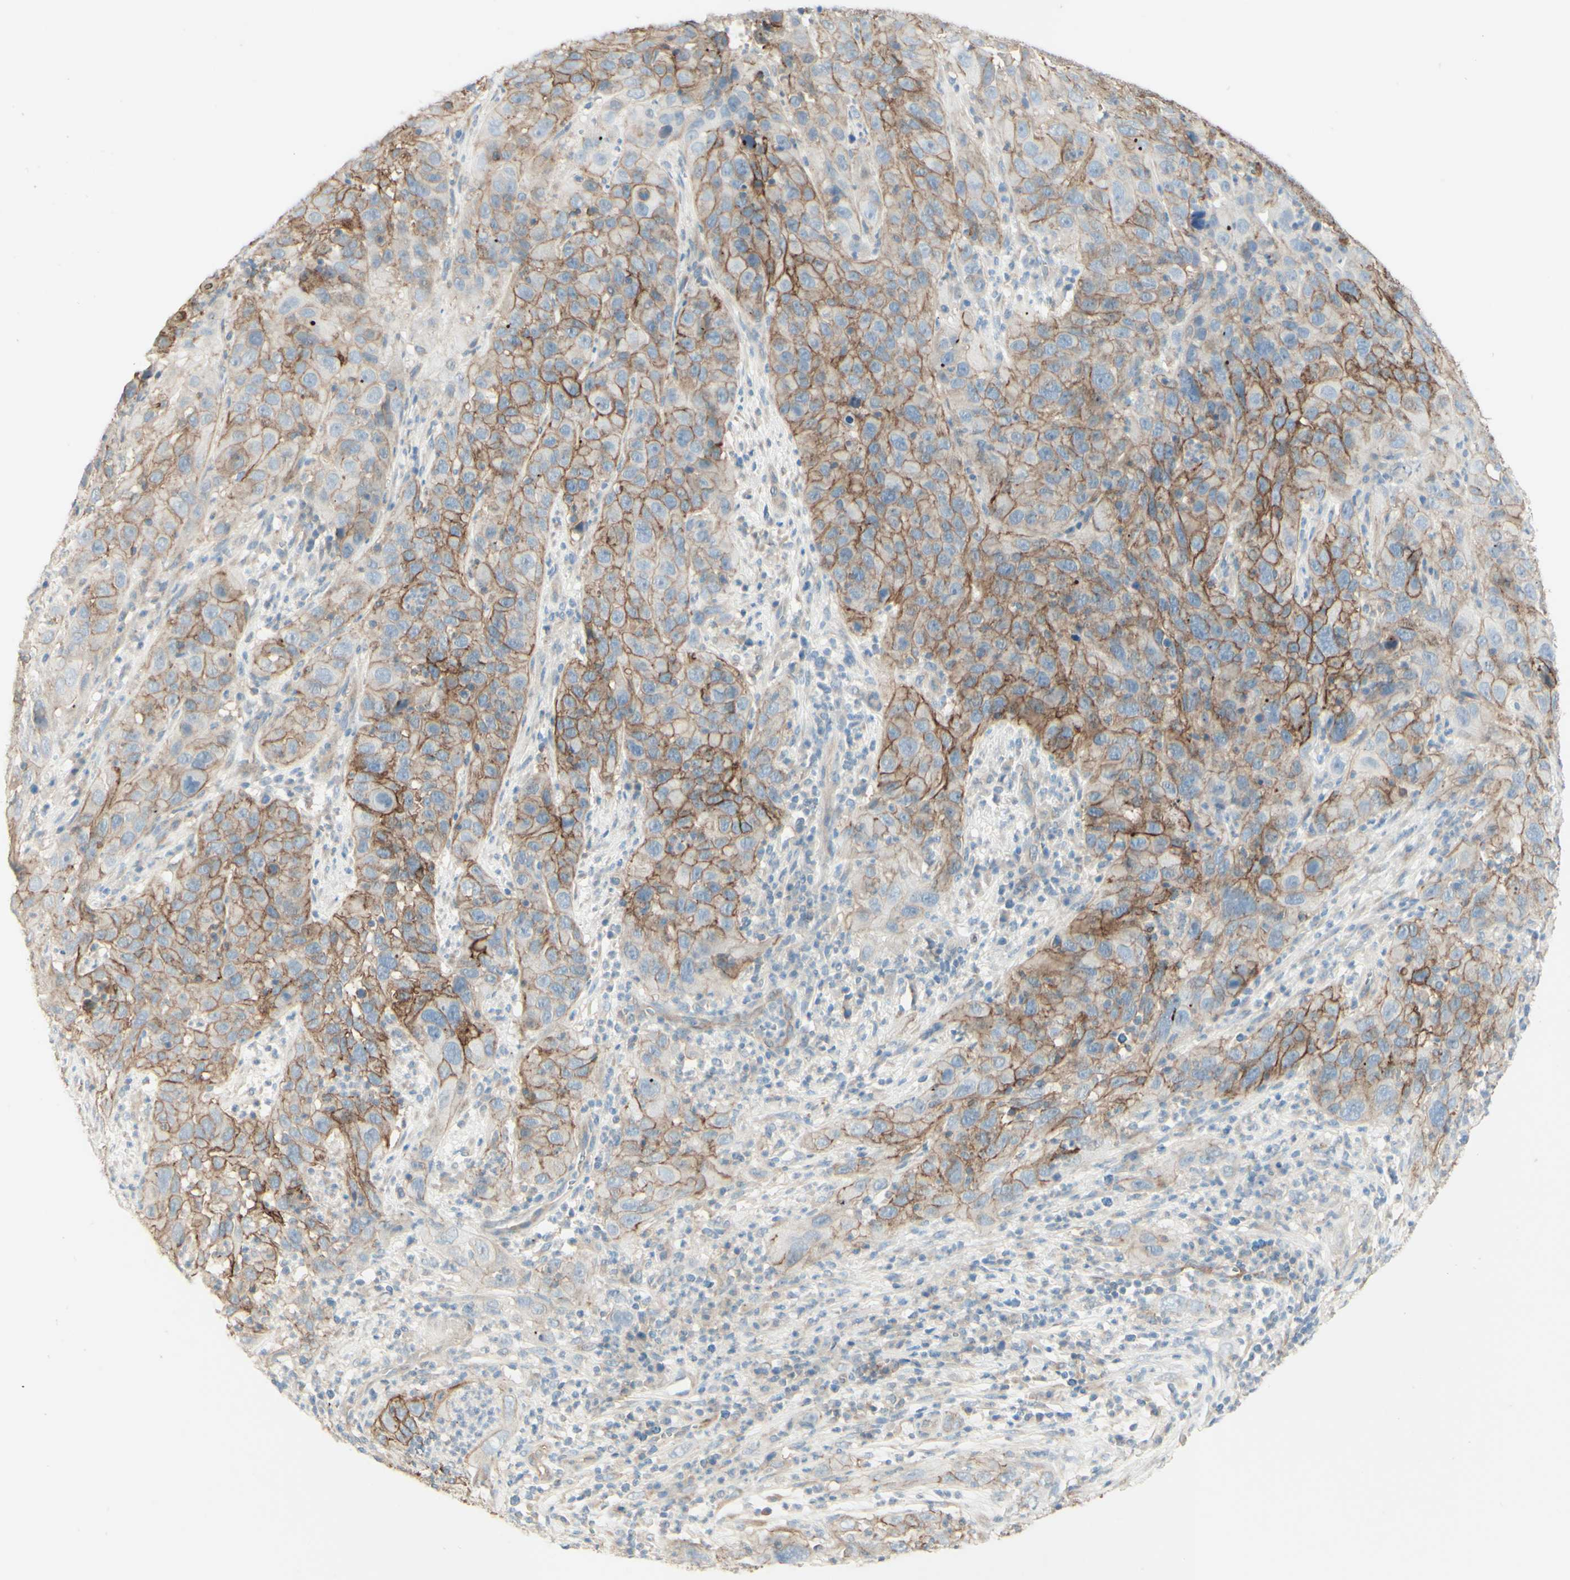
{"staining": {"intensity": "moderate", "quantity": ">75%", "location": "cytoplasmic/membranous"}, "tissue": "cervical cancer", "cell_type": "Tumor cells", "image_type": "cancer", "snomed": [{"axis": "morphology", "description": "Squamous cell carcinoma, NOS"}, {"axis": "topography", "description": "Cervix"}], "caption": "Squamous cell carcinoma (cervical) tissue displays moderate cytoplasmic/membranous staining in about >75% of tumor cells (DAB (3,3'-diaminobenzidine) IHC with brightfield microscopy, high magnification).", "gene": "RNF149", "patient": {"sex": "female", "age": 32}}